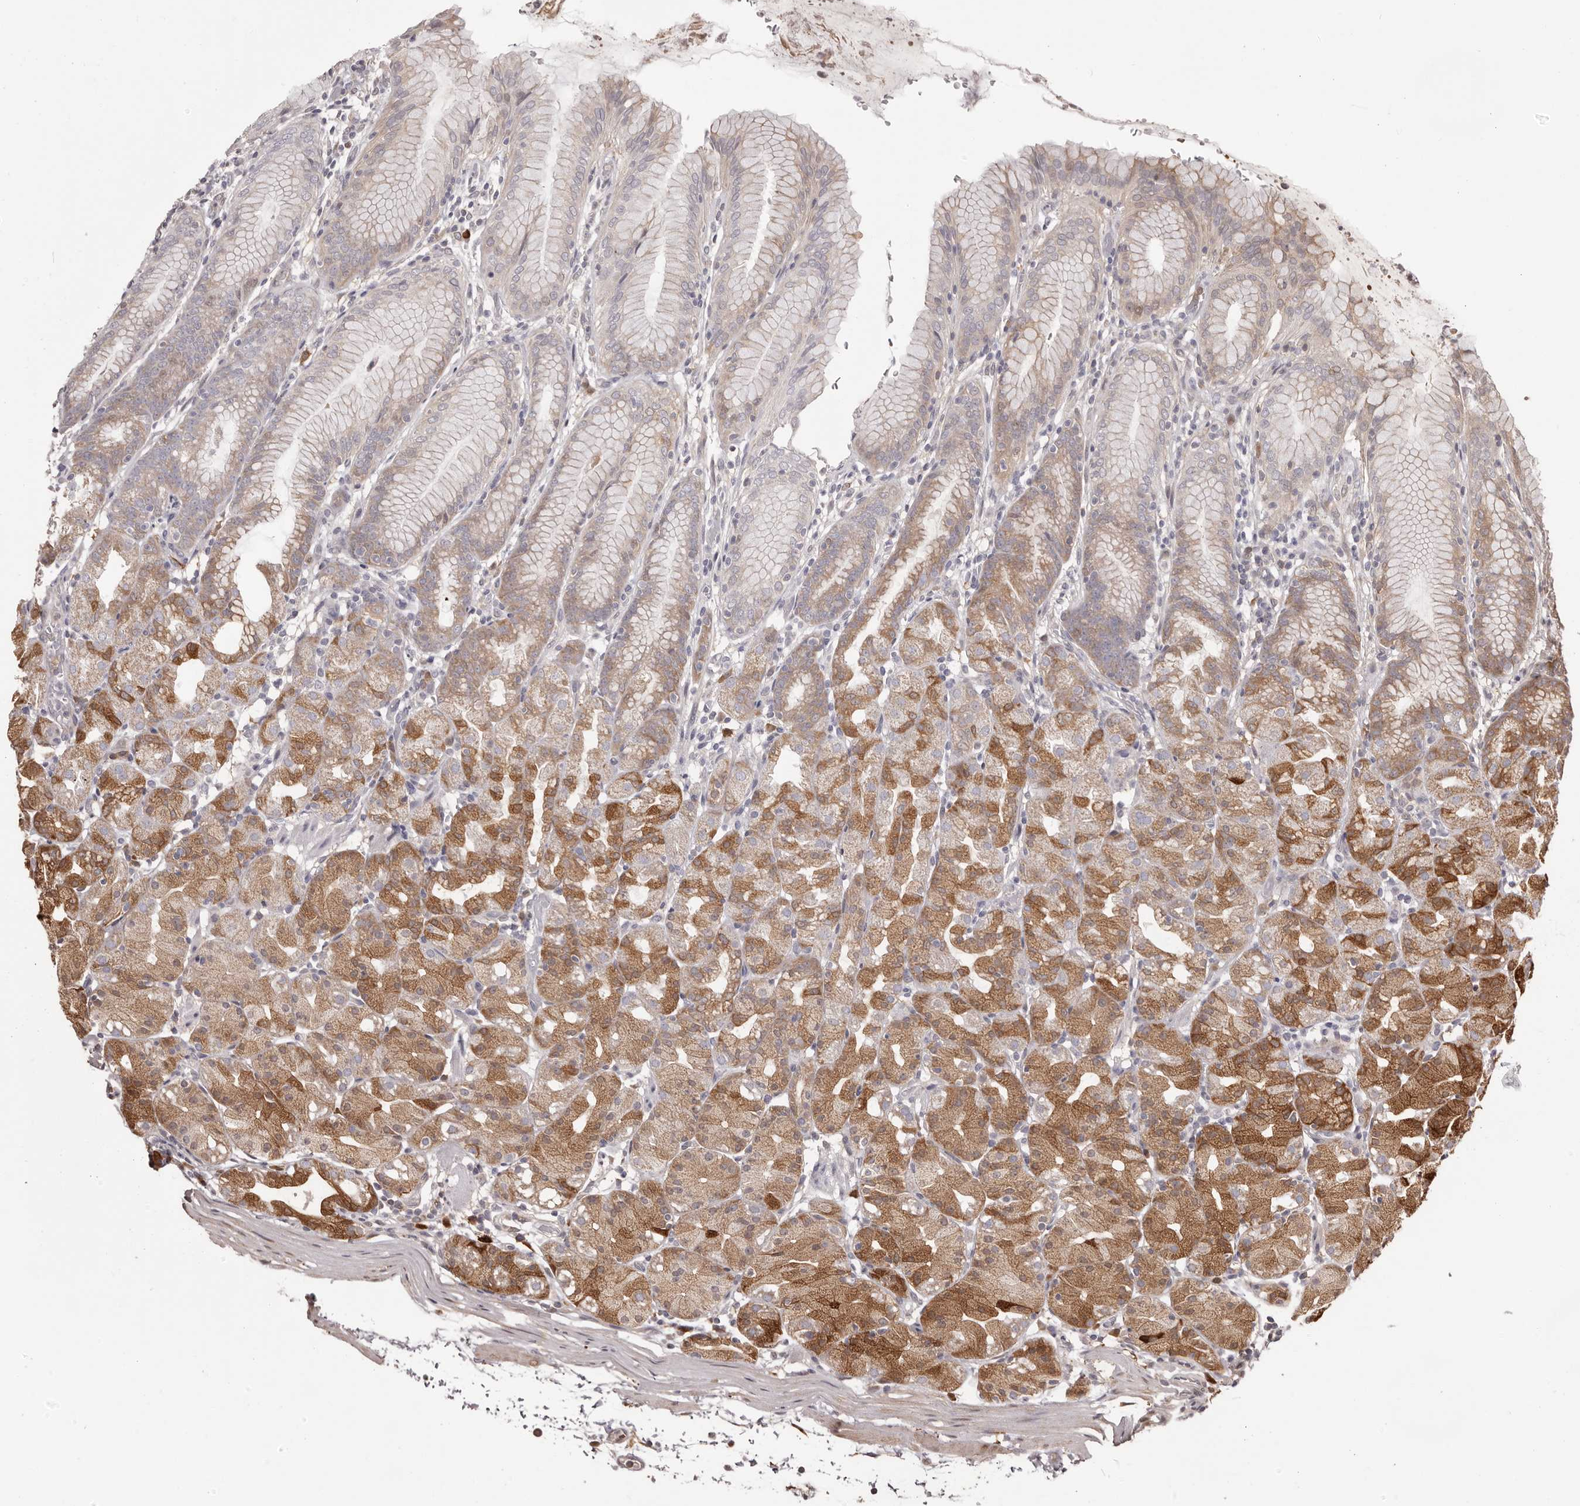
{"staining": {"intensity": "moderate", "quantity": ">75%", "location": "cytoplasmic/membranous"}, "tissue": "stomach", "cell_type": "Glandular cells", "image_type": "normal", "snomed": [{"axis": "morphology", "description": "Normal tissue, NOS"}, {"axis": "topography", "description": "Stomach, upper"}], "caption": "Protein staining of benign stomach displays moderate cytoplasmic/membranous positivity in approximately >75% of glandular cells. (DAB (3,3'-diaminobenzidine) = brown stain, brightfield microscopy at high magnification).", "gene": "GFOD1", "patient": {"sex": "male", "age": 48}}